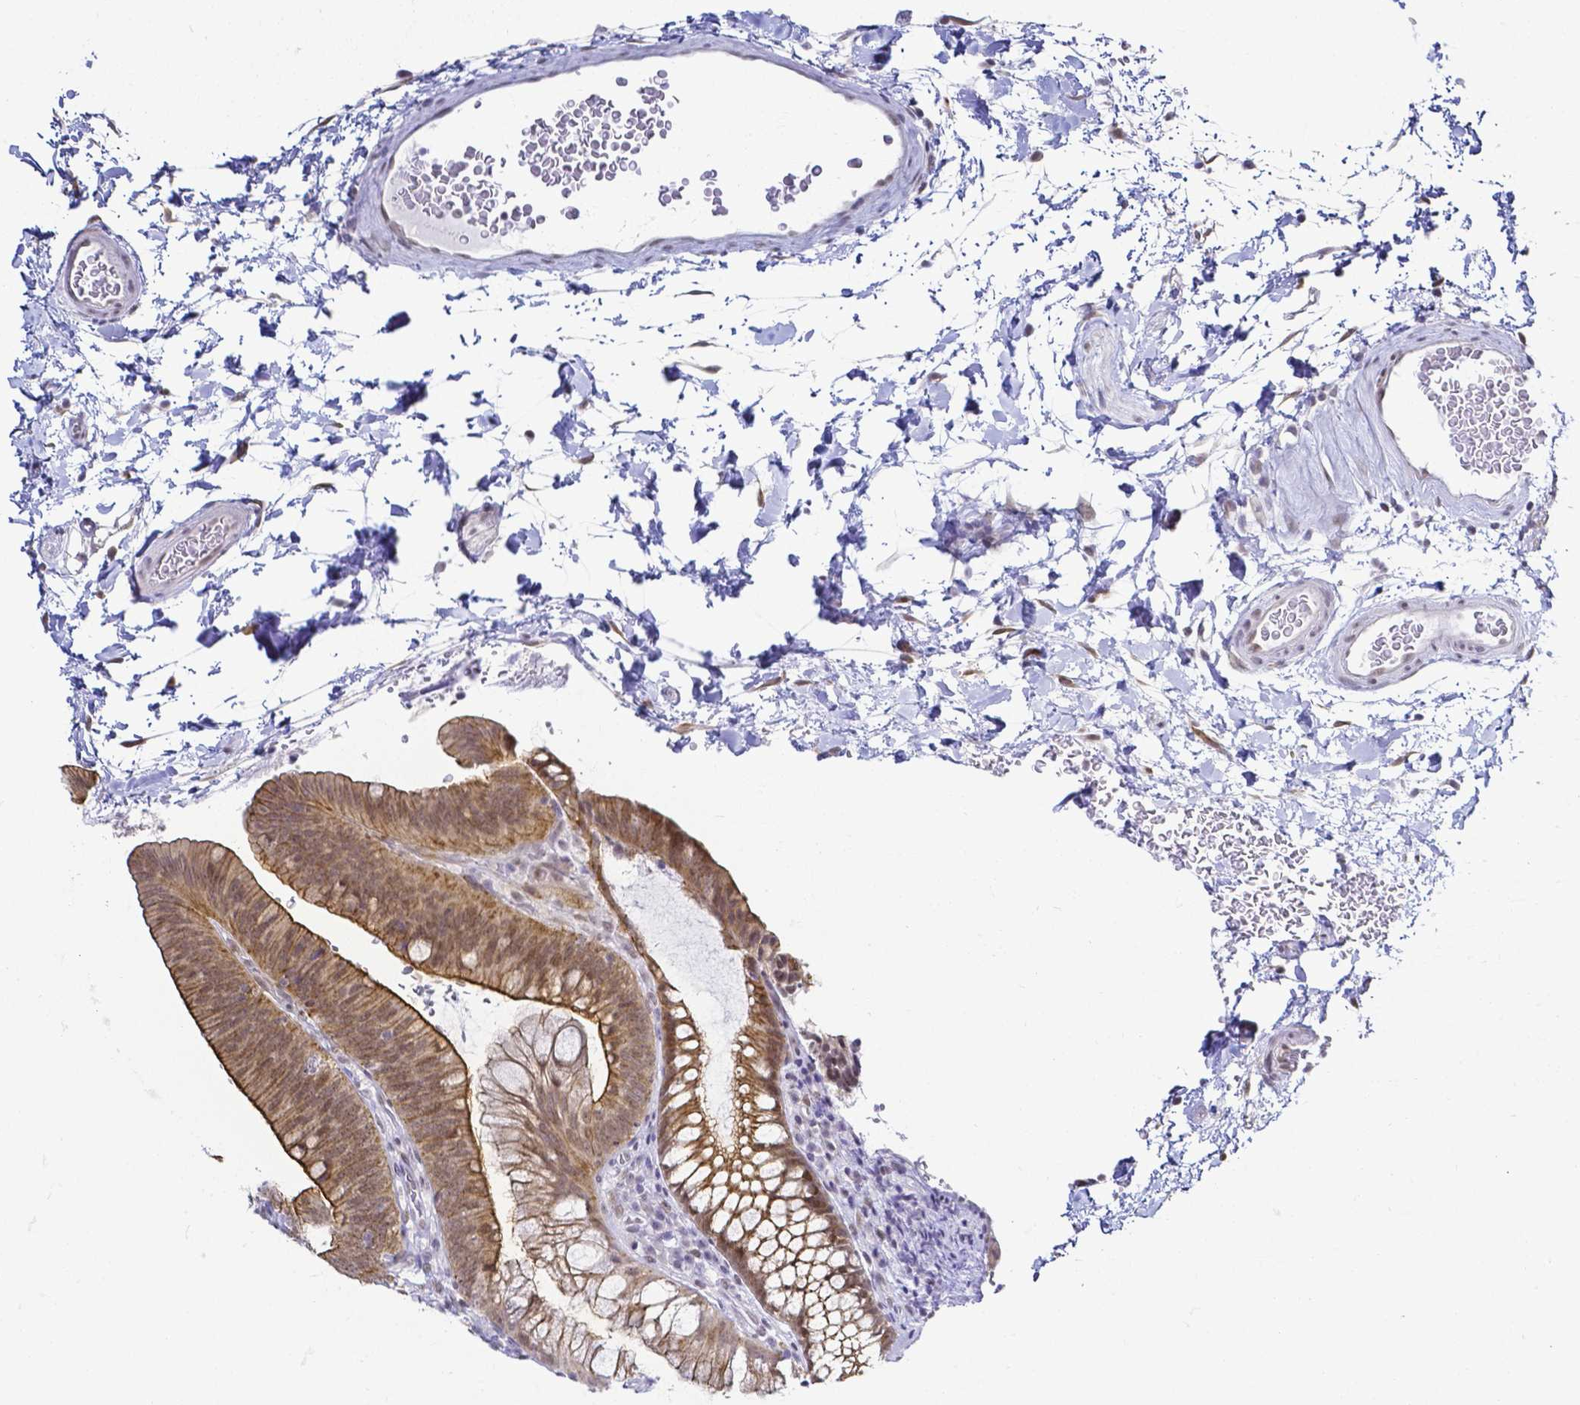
{"staining": {"intensity": "negative", "quantity": "none", "location": "none"}, "tissue": "colon", "cell_type": "Endothelial cells", "image_type": "normal", "snomed": [{"axis": "morphology", "description": "Normal tissue, NOS"}, {"axis": "morphology", "description": "Adenoma, NOS"}, {"axis": "topography", "description": "Soft tissue"}, {"axis": "topography", "description": "Colon"}], "caption": "A histopathology image of colon stained for a protein shows no brown staining in endothelial cells. The staining is performed using DAB (3,3'-diaminobenzidine) brown chromogen with nuclei counter-stained in using hematoxylin.", "gene": "FAM83G", "patient": {"sex": "male", "age": 47}}